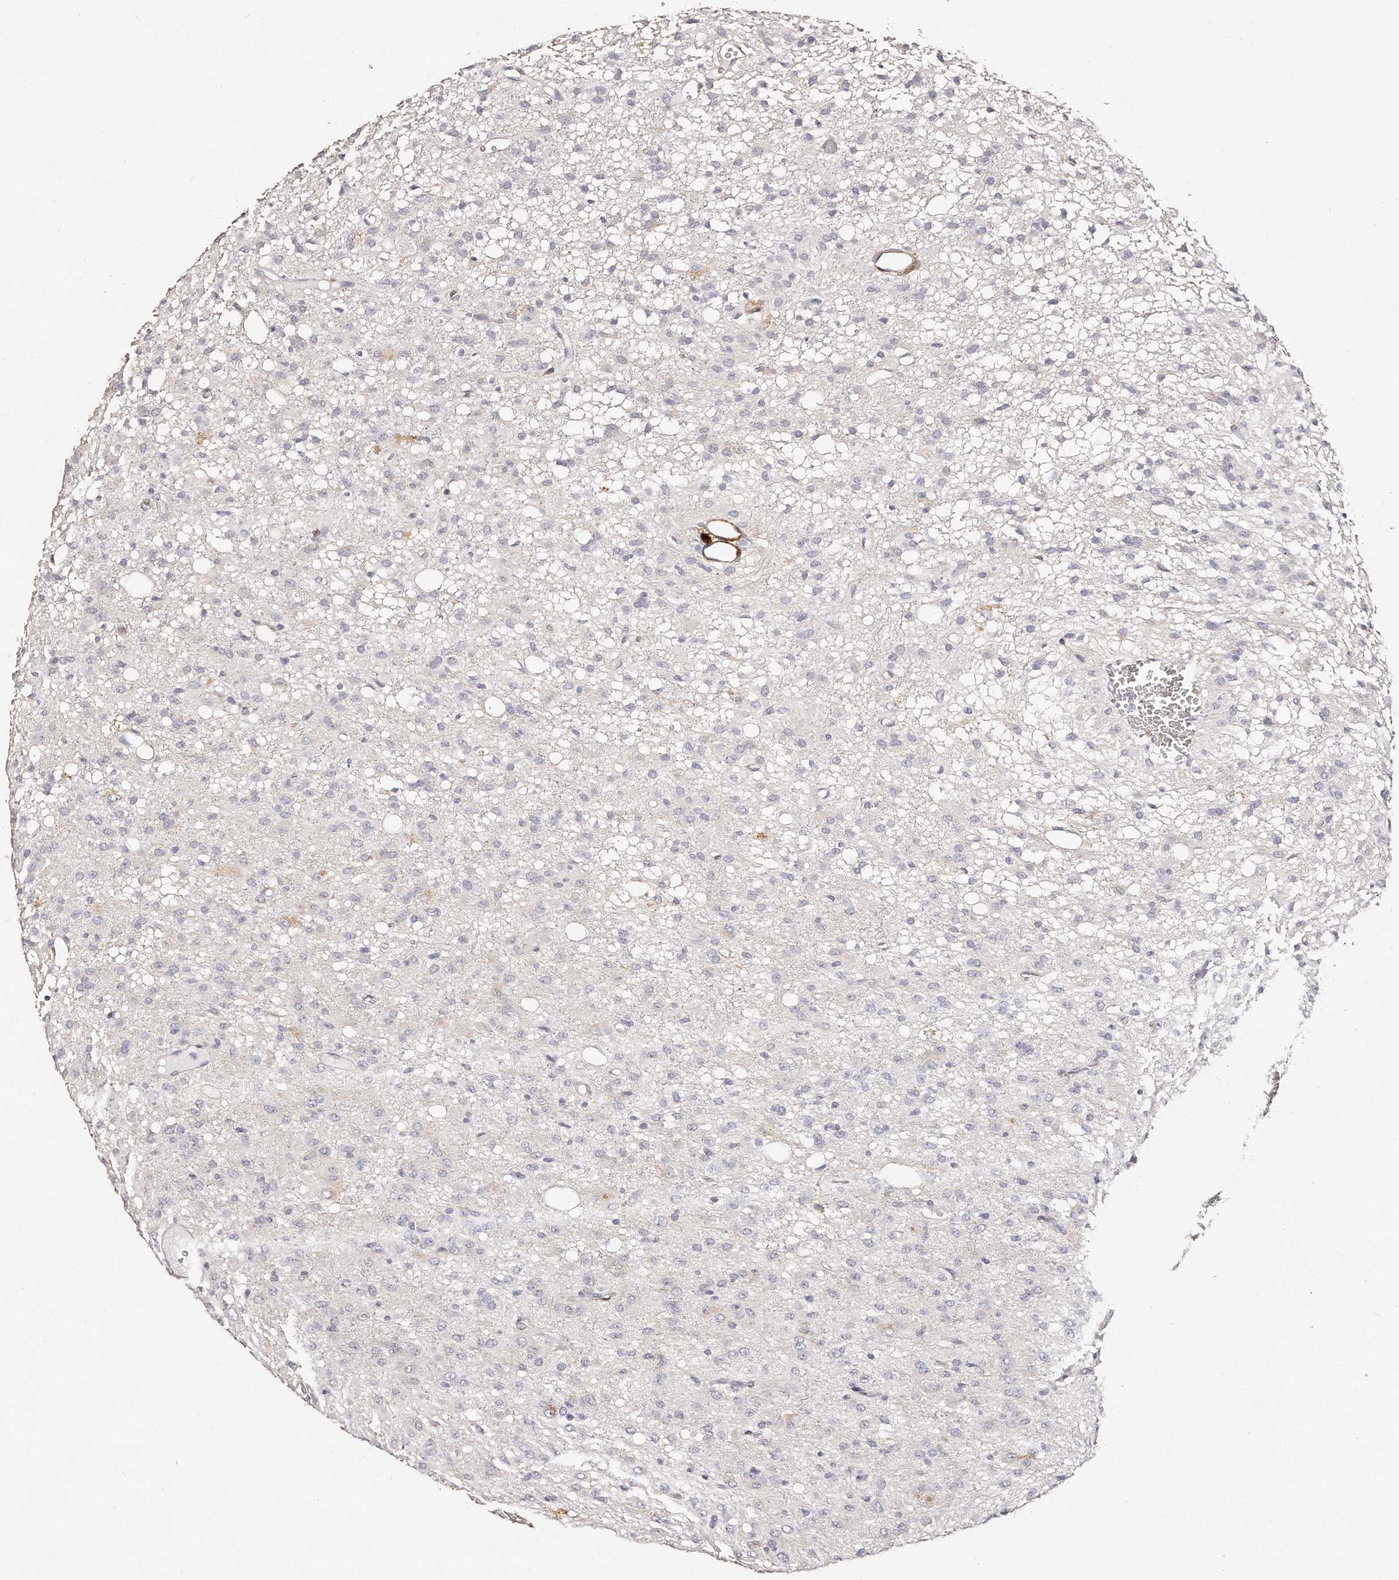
{"staining": {"intensity": "negative", "quantity": "none", "location": "none"}, "tissue": "glioma", "cell_type": "Tumor cells", "image_type": "cancer", "snomed": [{"axis": "morphology", "description": "Glioma, malignant, High grade"}, {"axis": "topography", "description": "Brain"}], "caption": "Protein analysis of malignant glioma (high-grade) reveals no significant expression in tumor cells. (Brightfield microscopy of DAB immunohistochemistry at high magnification).", "gene": "LMOD1", "patient": {"sex": "female", "age": 59}}